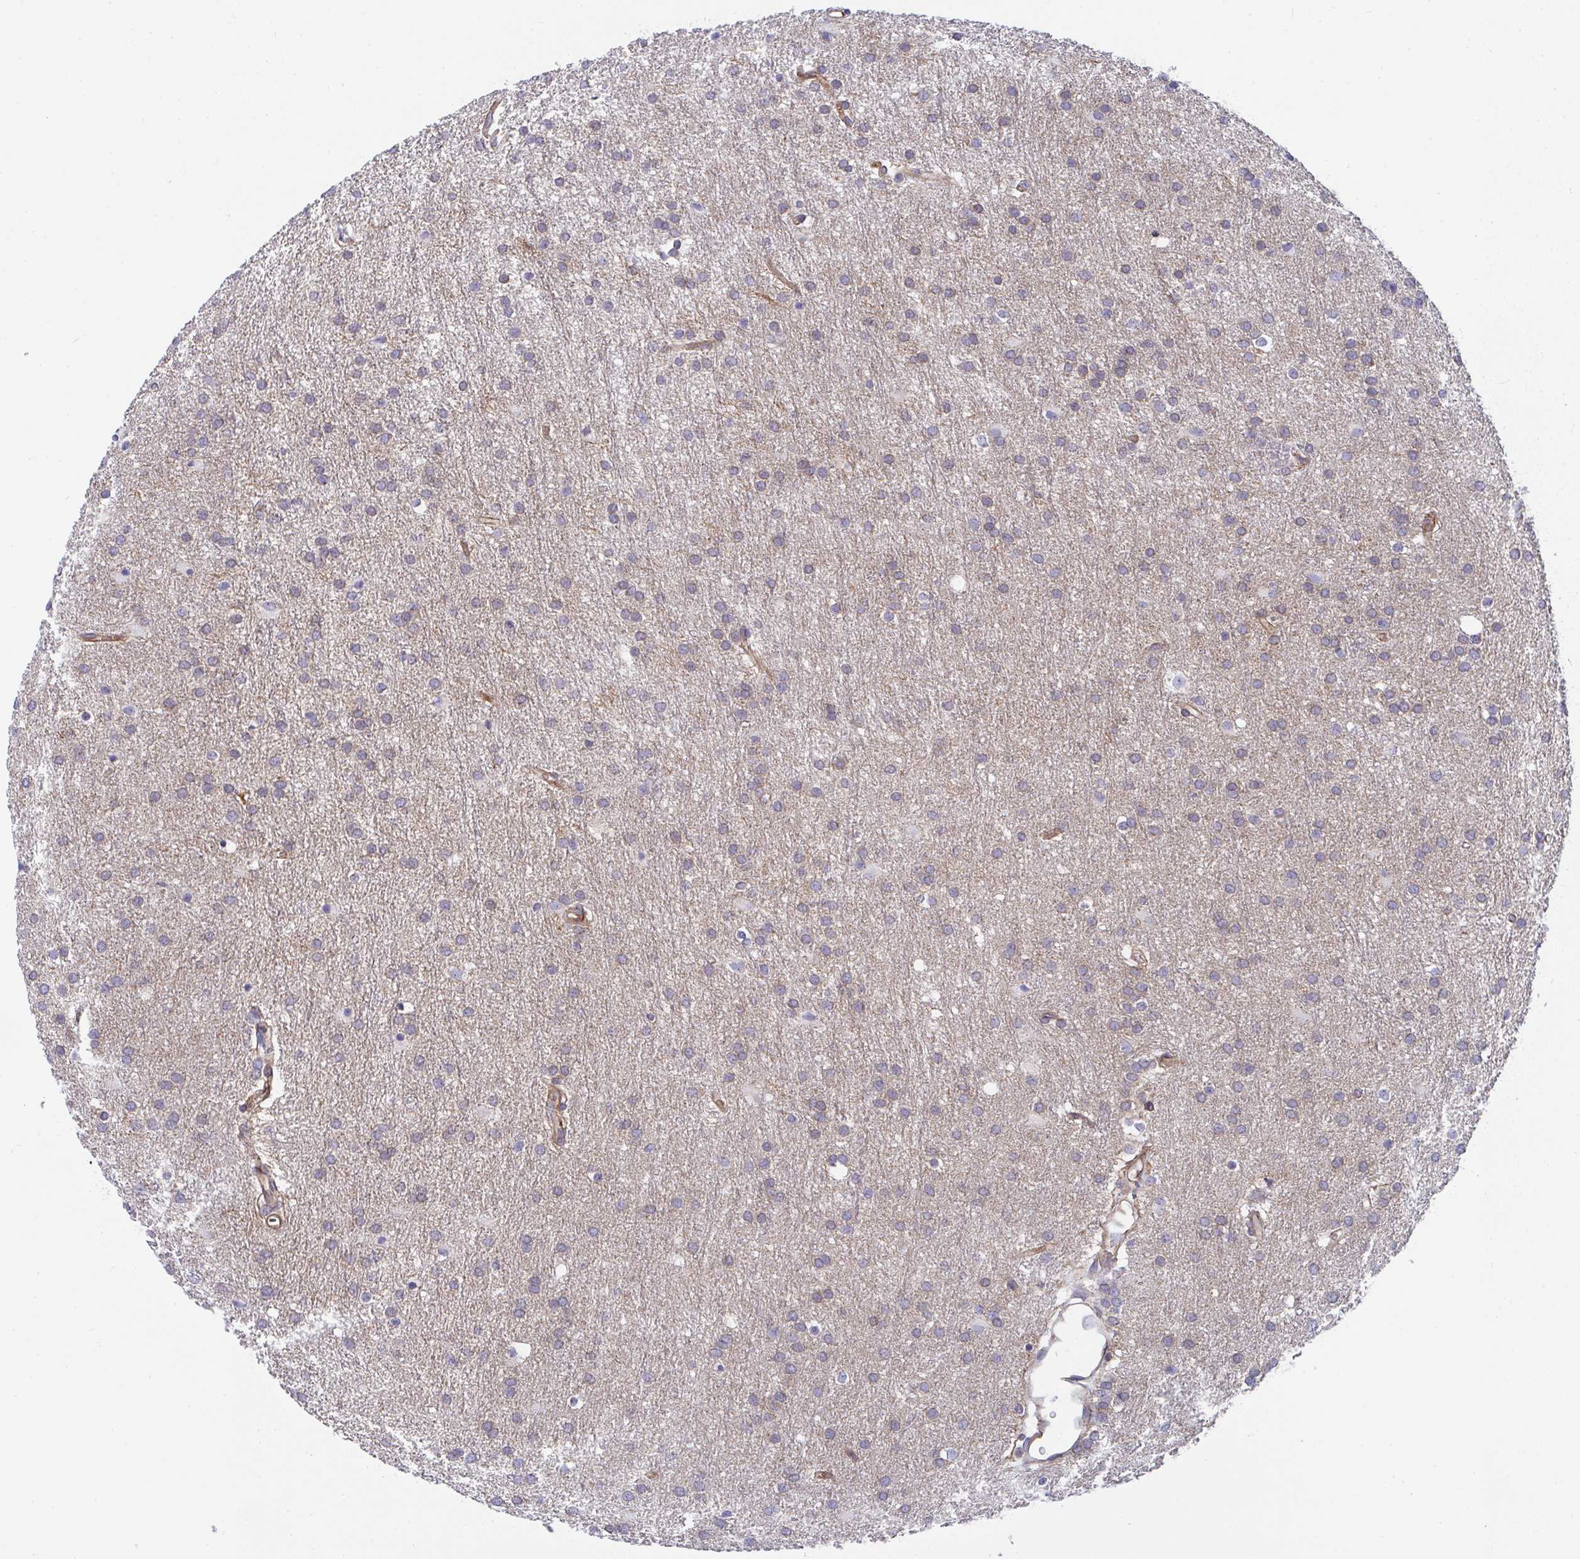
{"staining": {"intensity": "weak", "quantity": ">75%", "location": "cytoplasmic/membranous"}, "tissue": "glioma", "cell_type": "Tumor cells", "image_type": "cancer", "snomed": [{"axis": "morphology", "description": "Glioma, malignant, Low grade"}, {"axis": "topography", "description": "Brain"}], "caption": "A histopathology image of glioma stained for a protein demonstrates weak cytoplasmic/membranous brown staining in tumor cells.", "gene": "EIF1AD", "patient": {"sex": "female", "age": 32}}